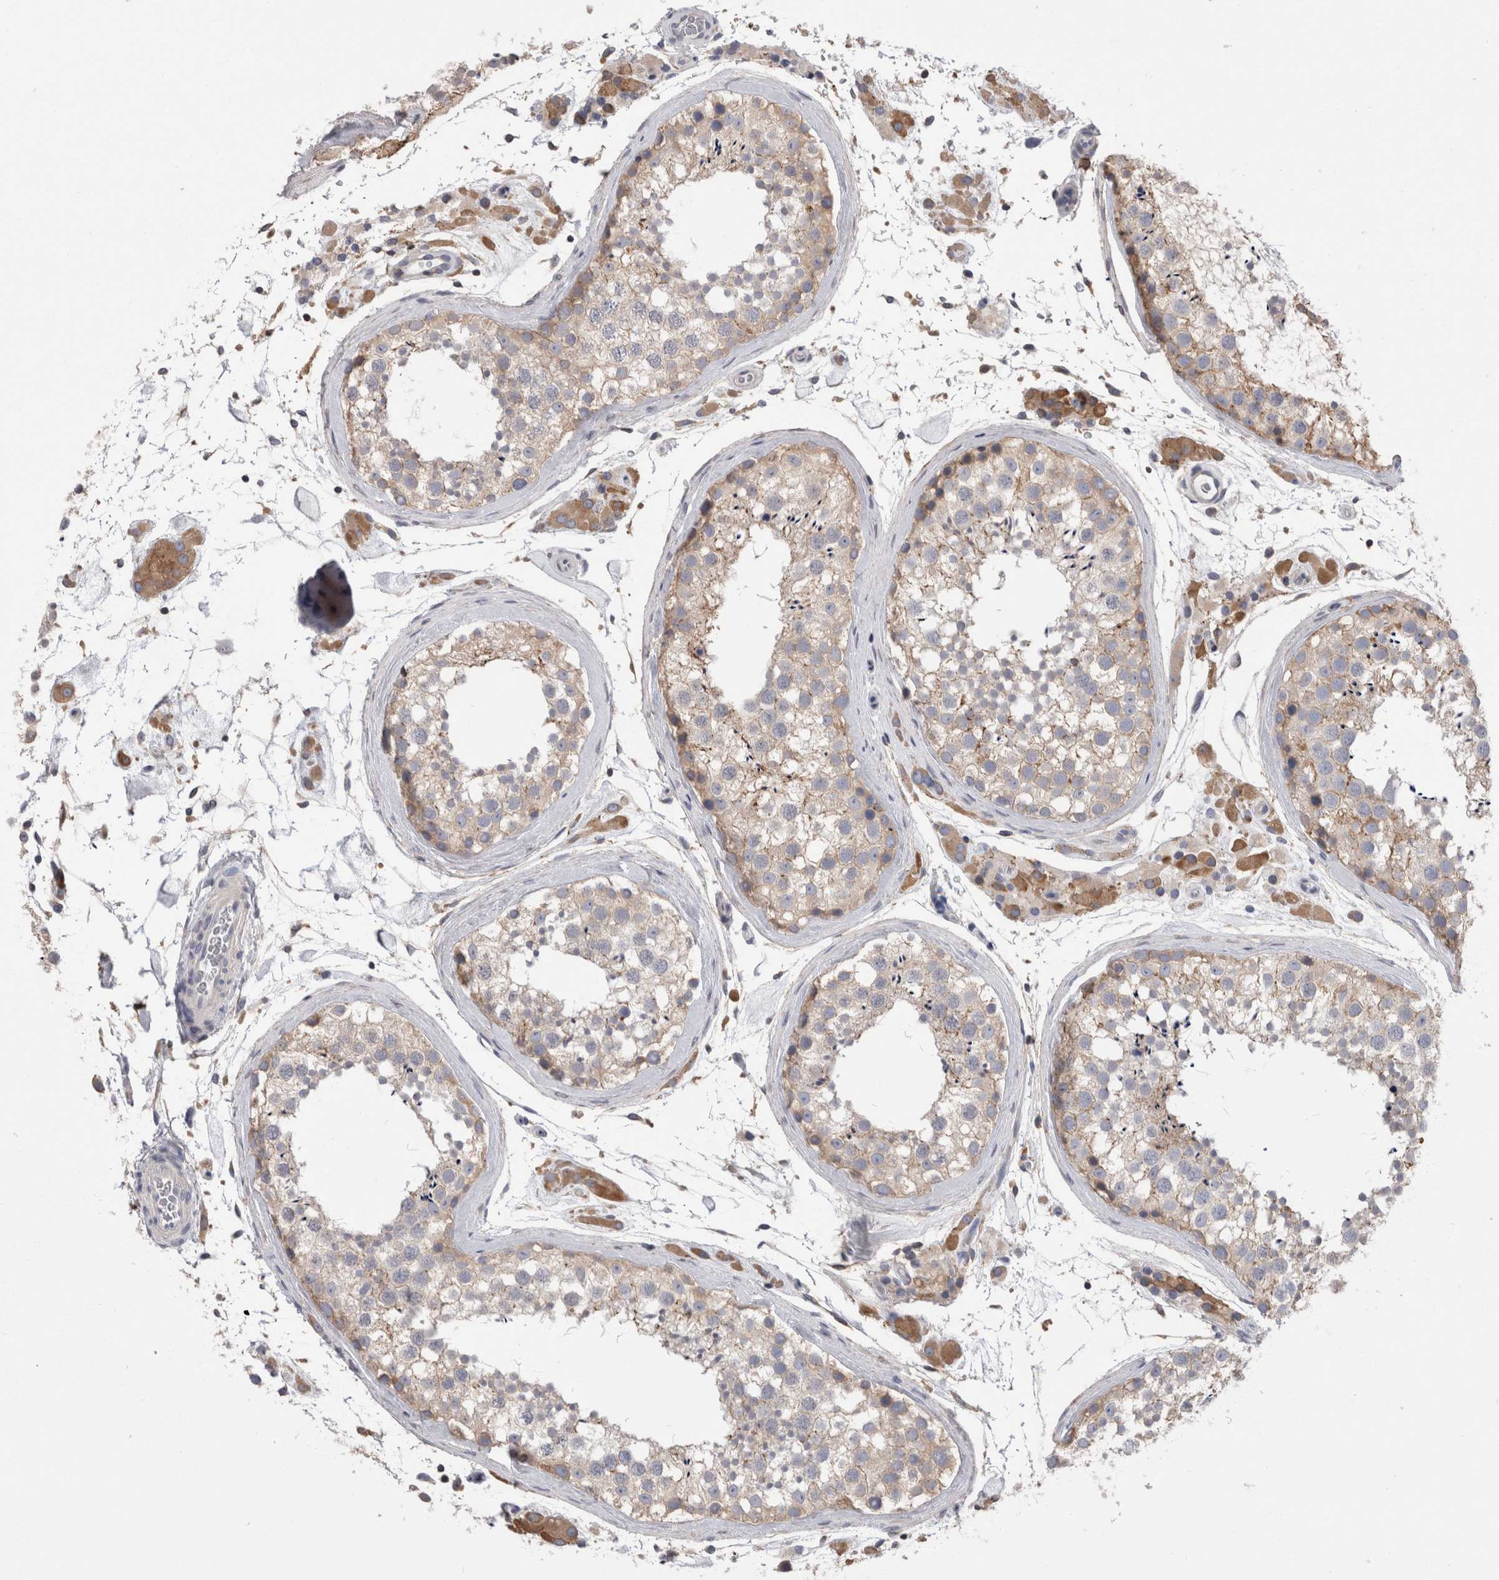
{"staining": {"intensity": "moderate", "quantity": "<25%", "location": "cytoplasmic/membranous"}, "tissue": "testis", "cell_type": "Cells in seminiferous ducts", "image_type": "normal", "snomed": [{"axis": "morphology", "description": "Normal tissue, NOS"}, {"axis": "topography", "description": "Testis"}], "caption": "High-magnification brightfield microscopy of benign testis stained with DAB (3,3'-diaminobenzidine) (brown) and counterstained with hematoxylin (blue). cells in seminiferous ducts exhibit moderate cytoplasmic/membranous expression is seen in approximately<25% of cells. The staining was performed using DAB (3,3'-diaminobenzidine), with brown indicating positive protein expression. Nuclei are stained blue with hematoxylin.", "gene": "DCTN6", "patient": {"sex": "male", "age": 46}}